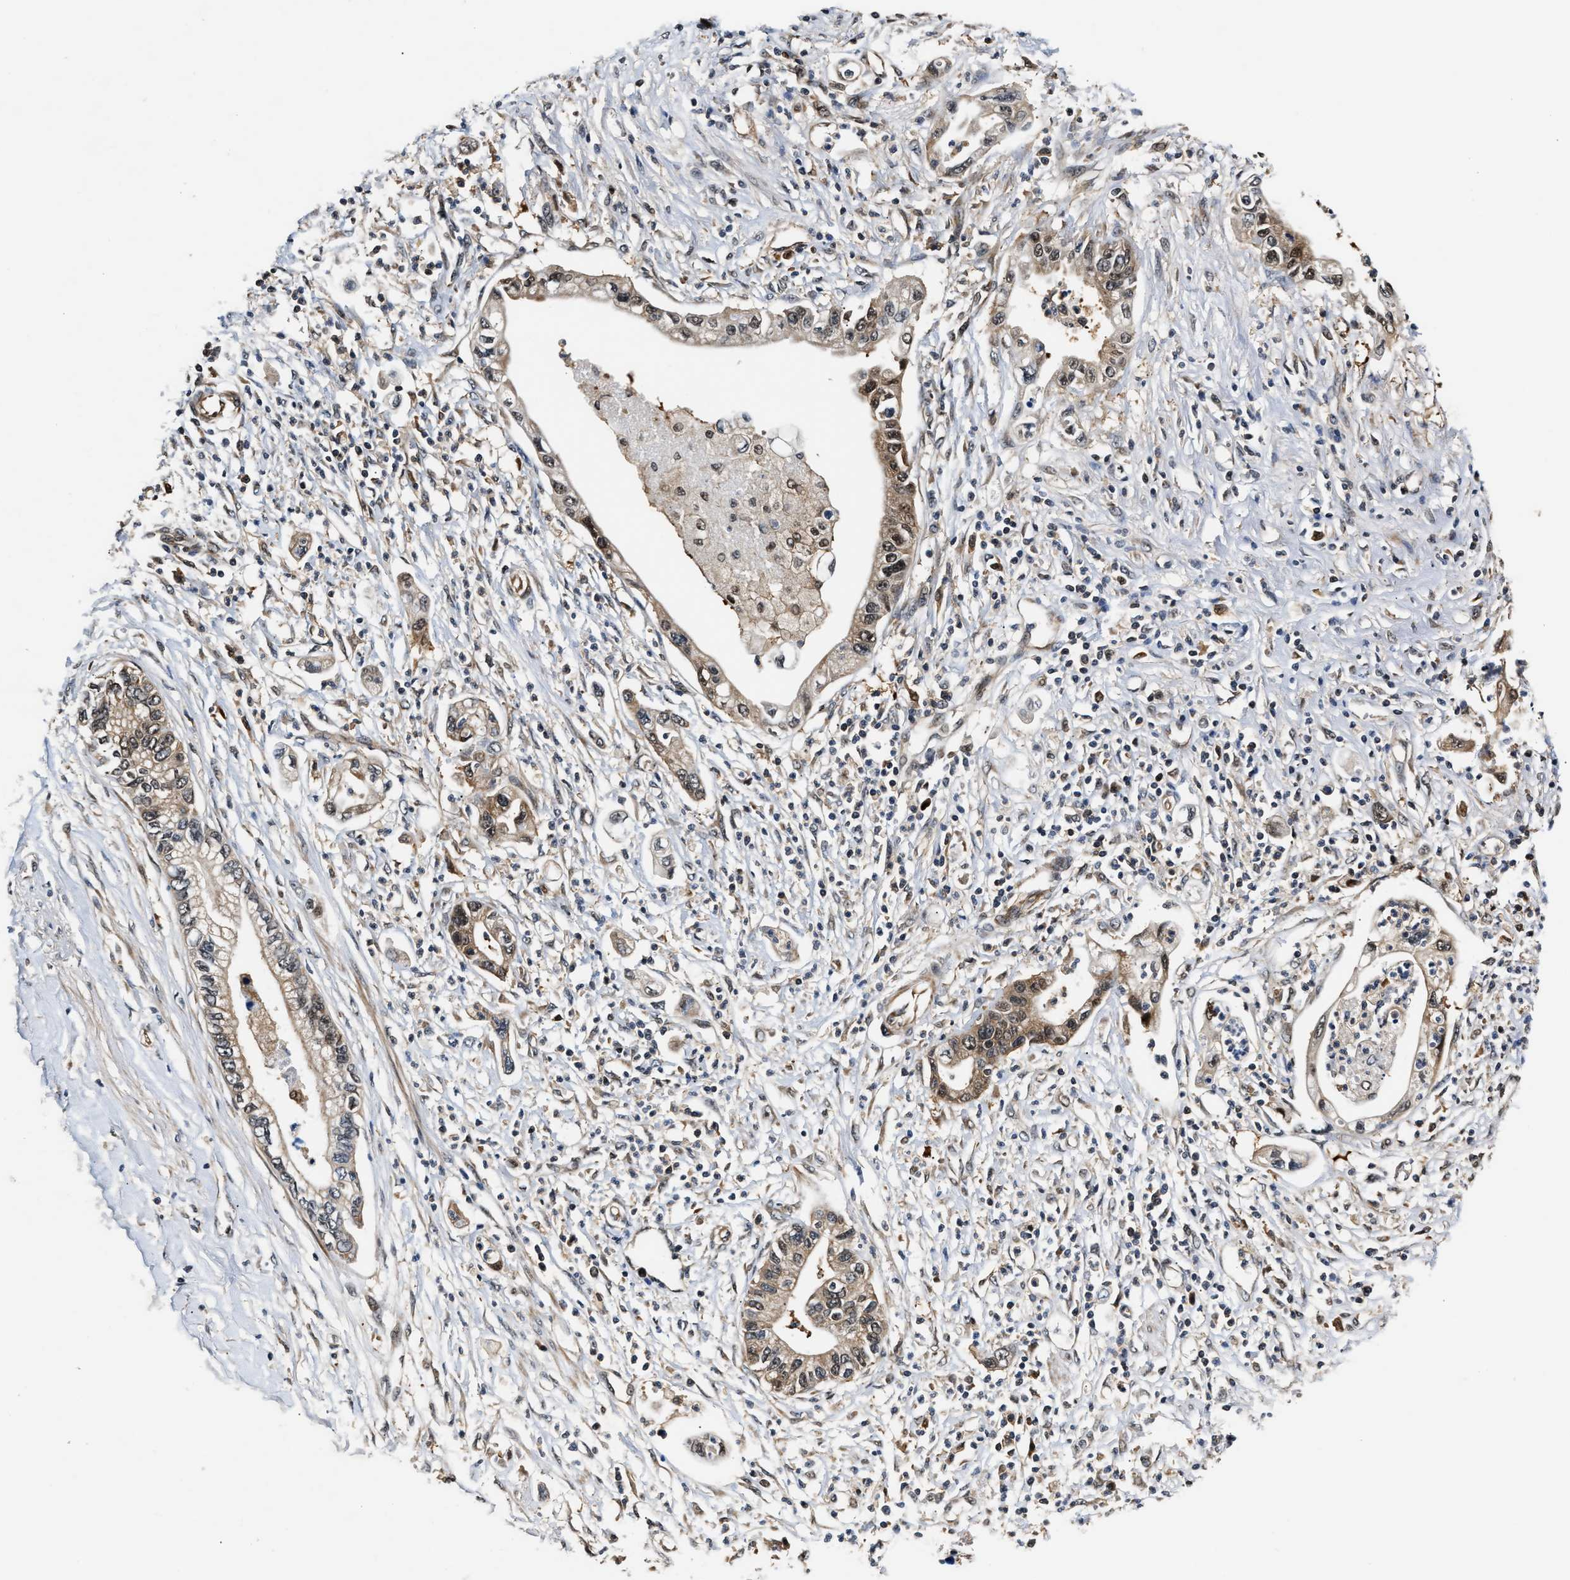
{"staining": {"intensity": "weak", "quantity": ">75%", "location": "cytoplasmic/membranous"}, "tissue": "pancreatic cancer", "cell_type": "Tumor cells", "image_type": "cancer", "snomed": [{"axis": "morphology", "description": "Adenocarcinoma, NOS"}, {"axis": "topography", "description": "Pancreas"}], "caption": "An IHC image of tumor tissue is shown. Protein staining in brown highlights weak cytoplasmic/membranous positivity in pancreatic cancer (adenocarcinoma) within tumor cells.", "gene": "TUT7", "patient": {"sex": "male", "age": 56}}